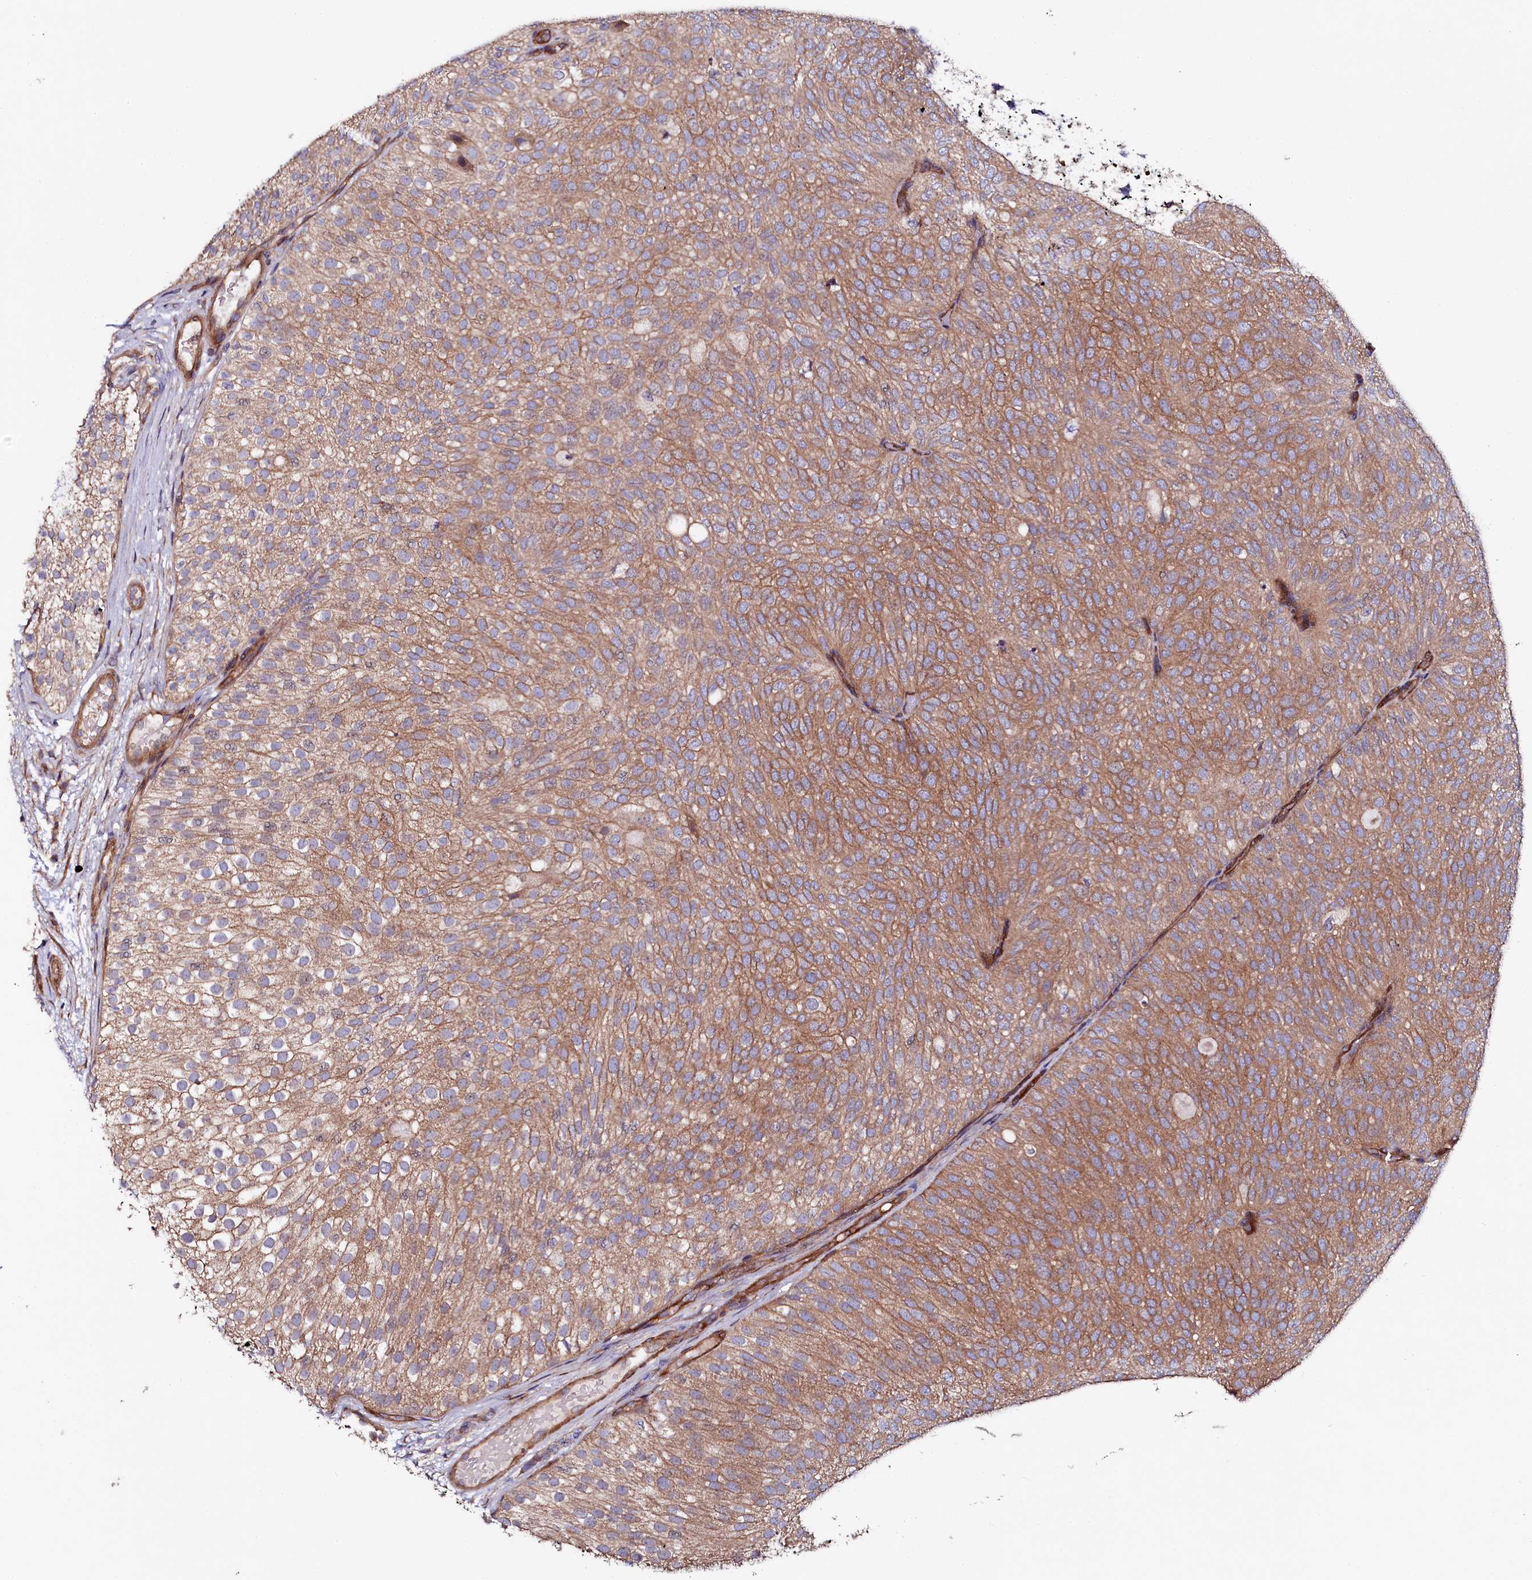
{"staining": {"intensity": "moderate", "quantity": ">75%", "location": "cytoplasmic/membranous"}, "tissue": "urothelial cancer", "cell_type": "Tumor cells", "image_type": "cancer", "snomed": [{"axis": "morphology", "description": "Urothelial carcinoma, Low grade"}, {"axis": "topography", "description": "Urinary bladder"}], "caption": "Protein expression analysis of low-grade urothelial carcinoma shows moderate cytoplasmic/membranous staining in approximately >75% of tumor cells.", "gene": "USPL1", "patient": {"sex": "male", "age": 78}}